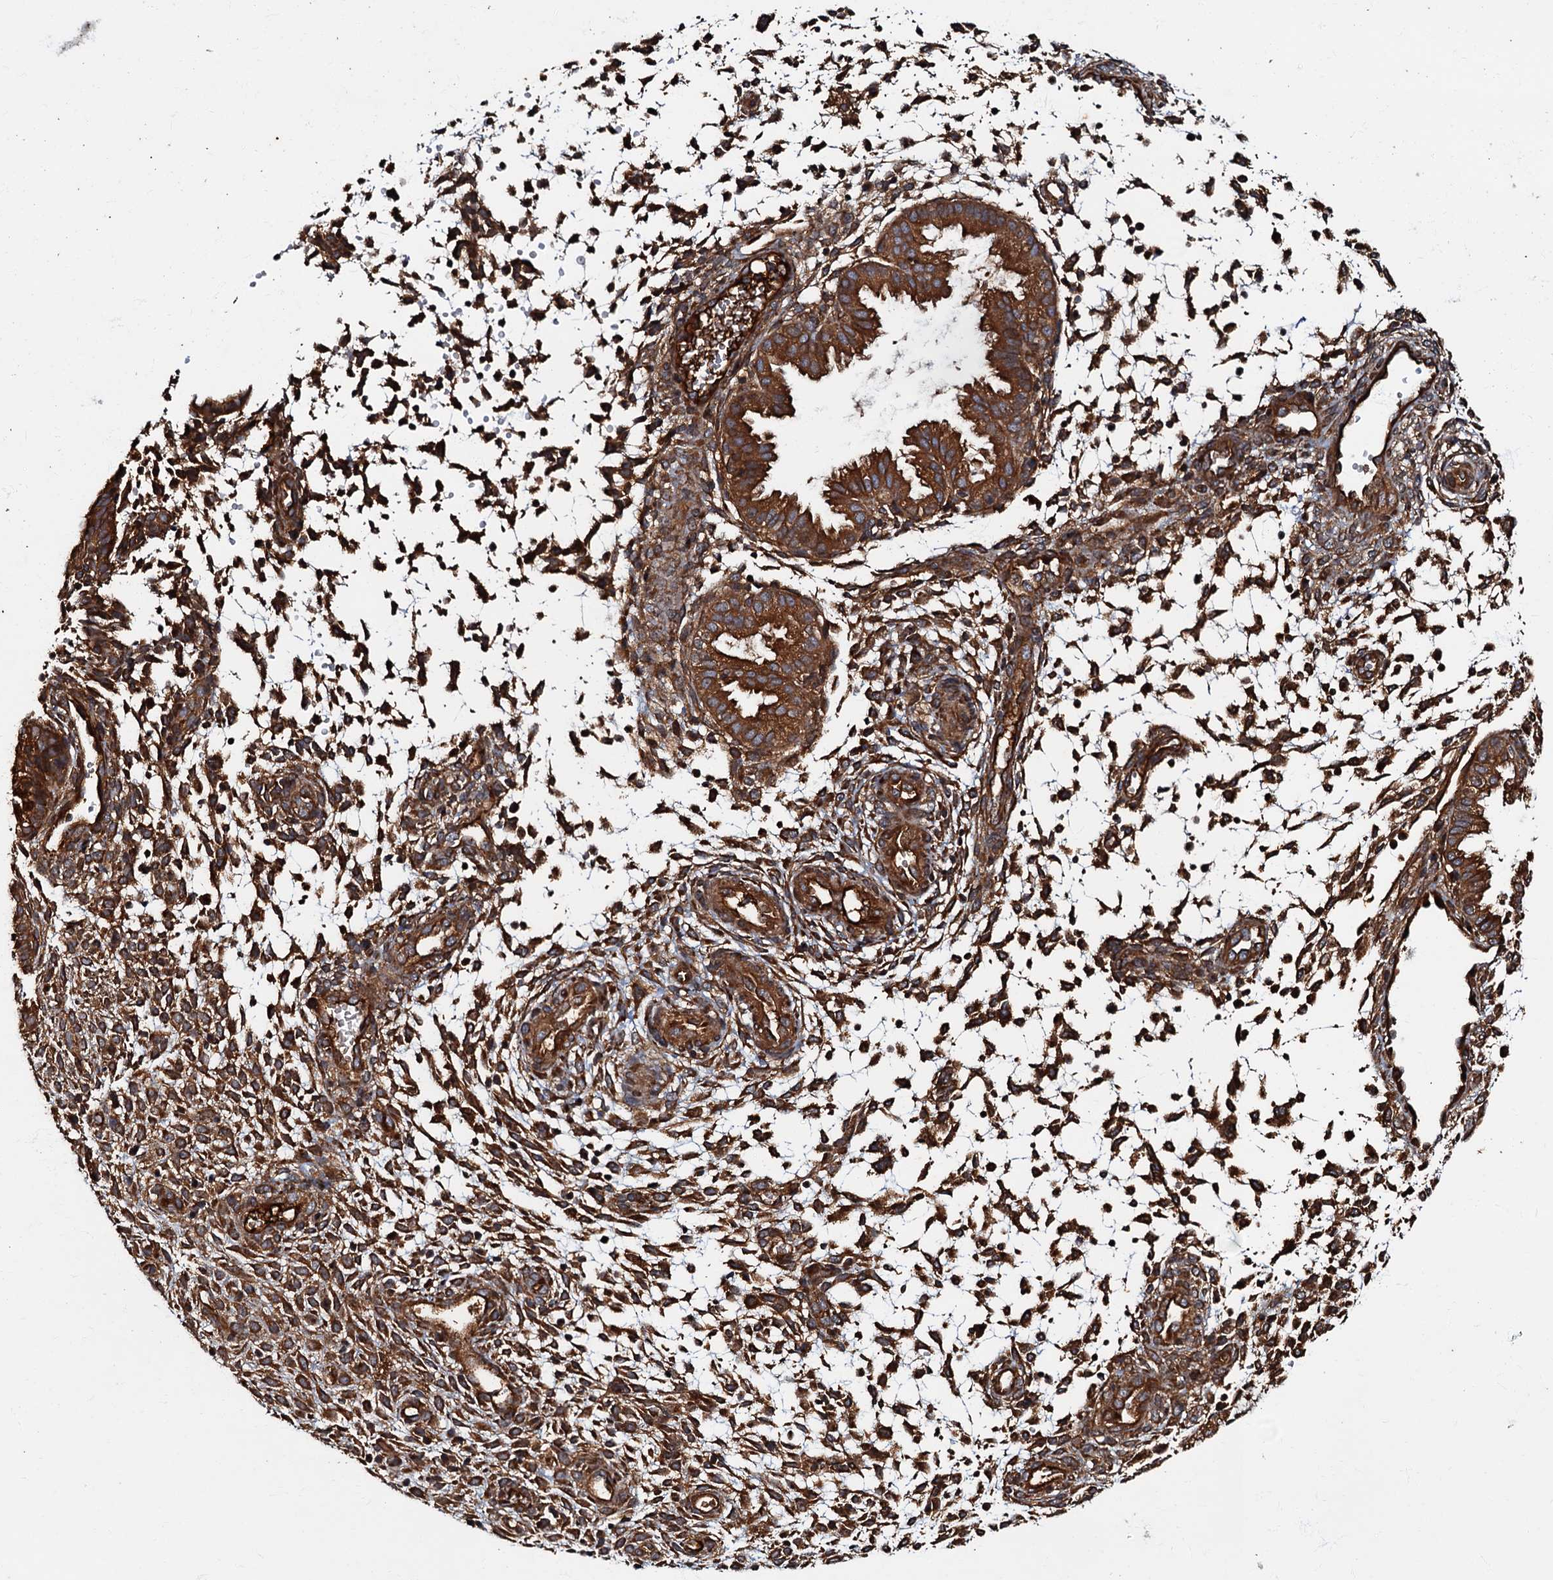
{"staining": {"intensity": "strong", "quantity": "25%-75%", "location": "cytoplasmic/membranous"}, "tissue": "endometrium", "cell_type": "Cells in endometrial stroma", "image_type": "normal", "snomed": [{"axis": "morphology", "description": "Normal tissue, NOS"}, {"axis": "topography", "description": "Endometrium"}], "caption": "Strong cytoplasmic/membranous positivity is present in approximately 25%-75% of cells in endometrial stroma in unremarkable endometrium.", "gene": "BLOC1S6", "patient": {"sex": "female", "age": 33}}